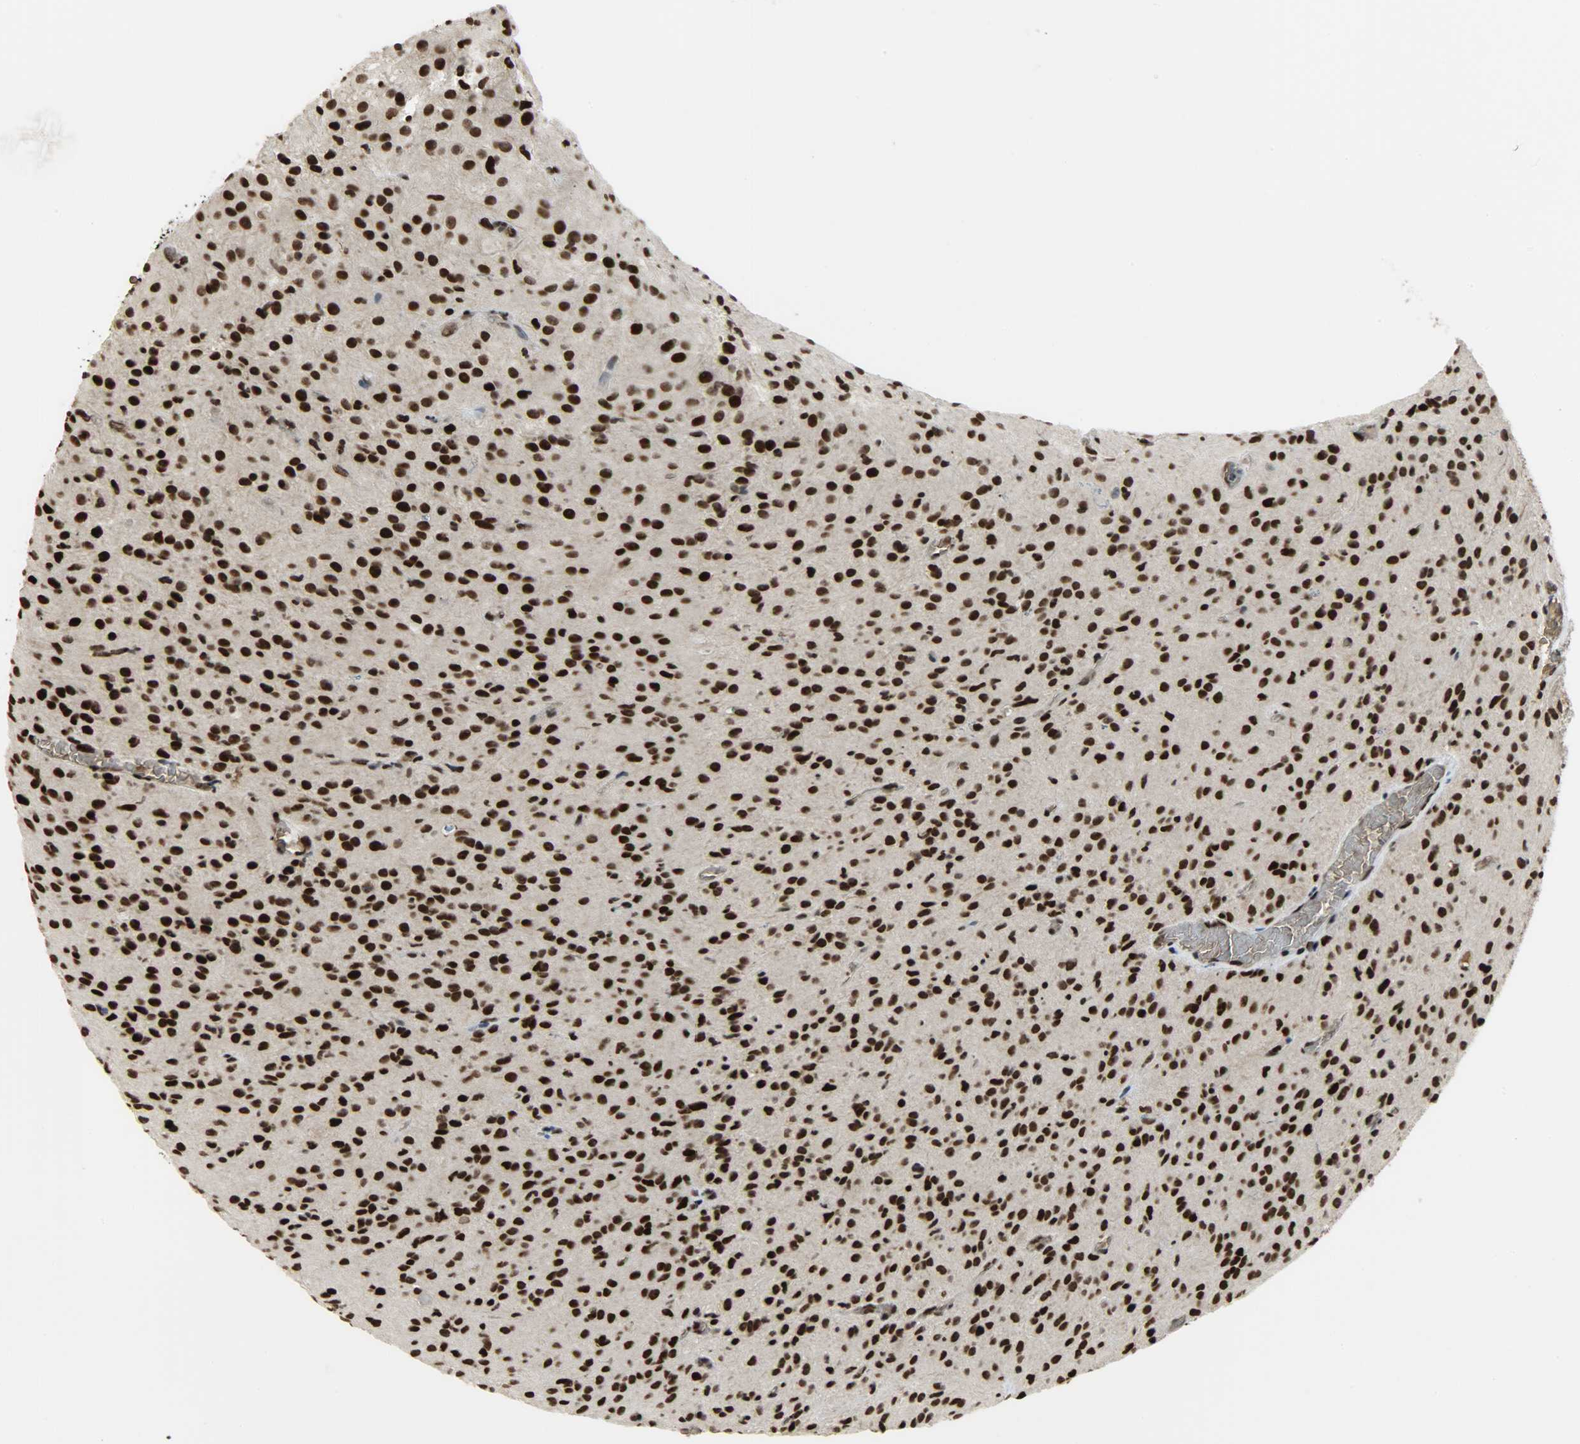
{"staining": {"intensity": "strong", "quantity": ">75%", "location": "nuclear"}, "tissue": "glioma", "cell_type": "Tumor cells", "image_type": "cancer", "snomed": [{"axis": "morphology", "description": "Glioma, malignant, High grade"}, {"axis": "topography", "description": "Brain"}], "caption": "Tumor cells display high levels of strong nuclear positivity in approximately >75% of cells in glioma.", "gene": "SNAI1", "patient": {"sex": "female", "age": 59}}